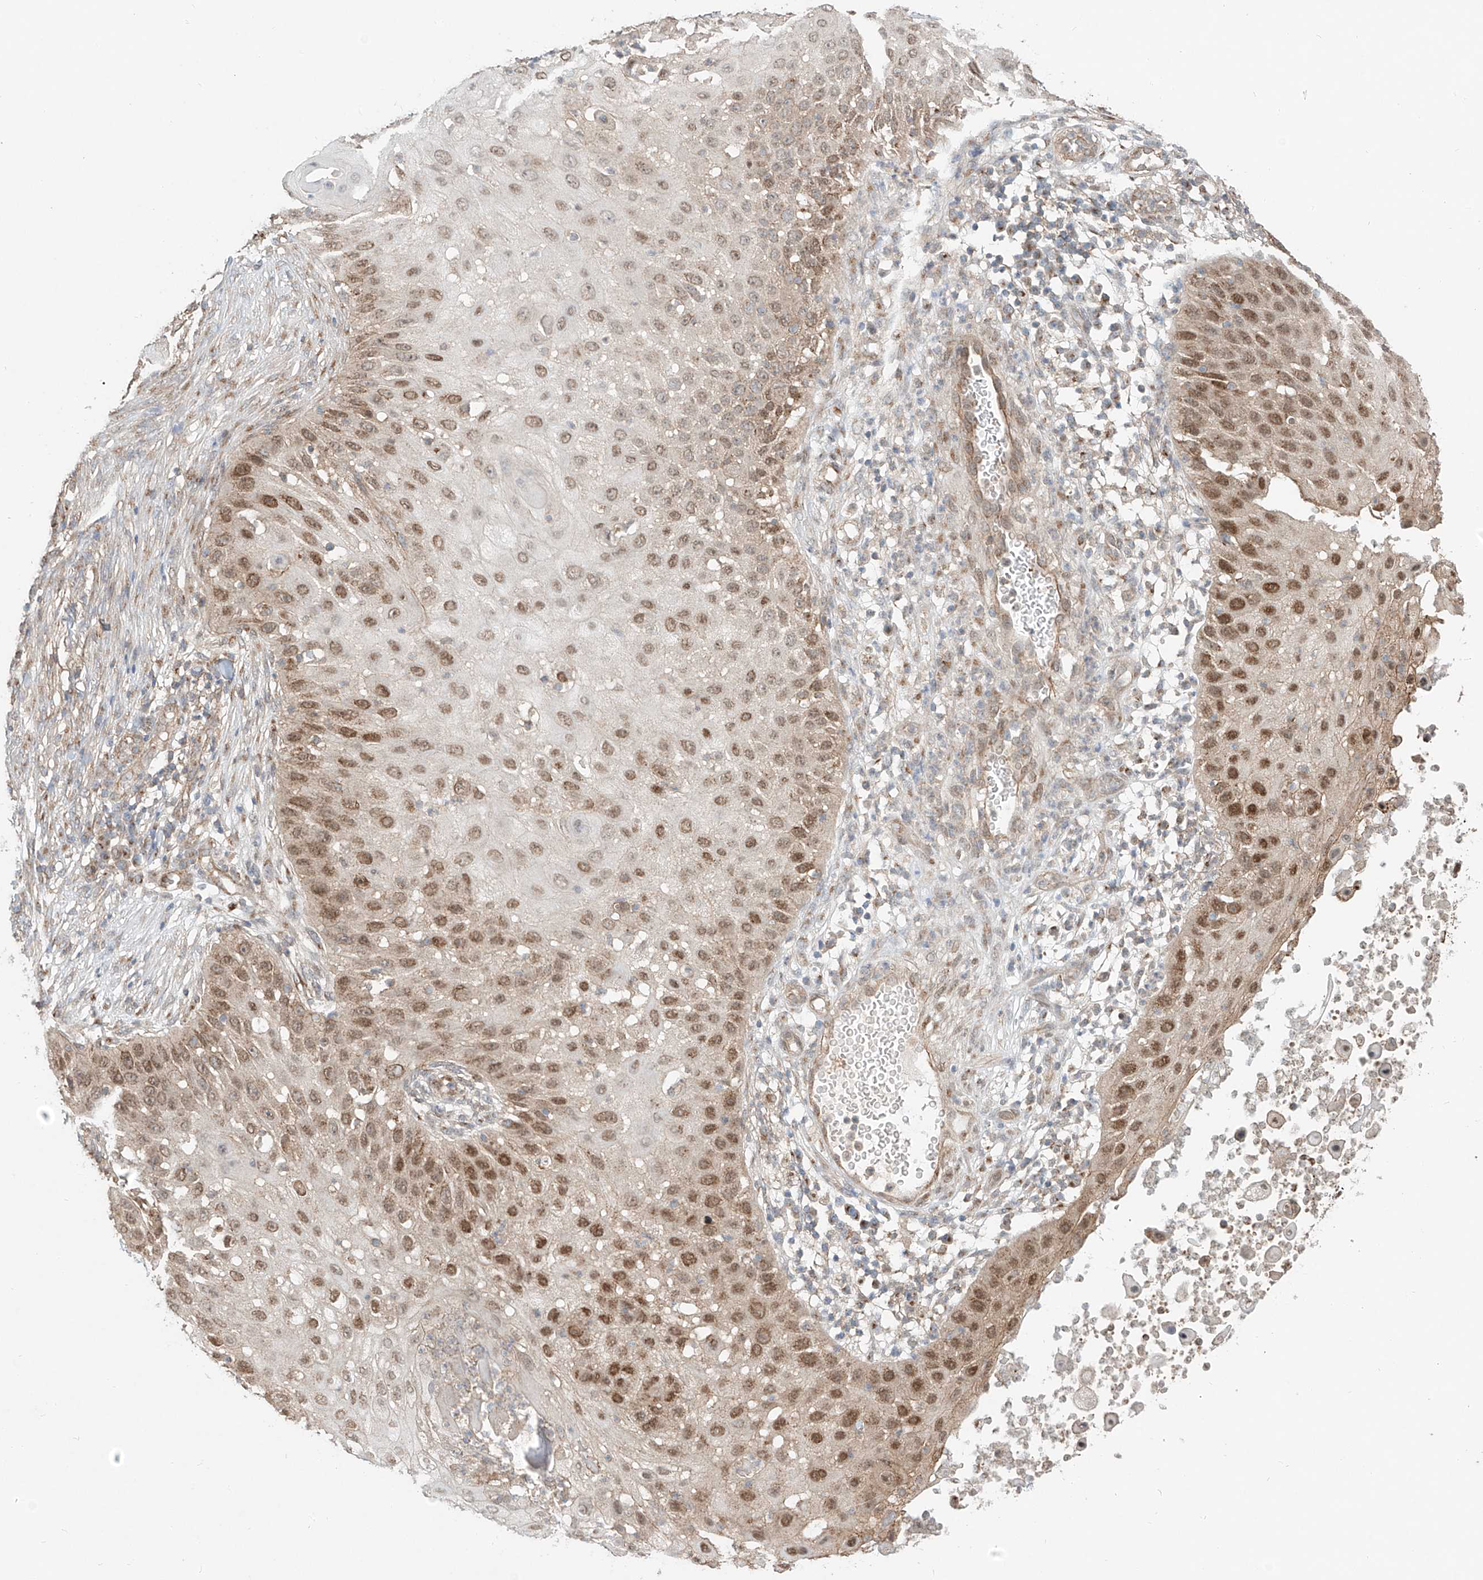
{"staining": {"intensity": "moderate", "quantity": ">75%", "location": "nuclear"}, "tissue": "skin cancer", "cell_type": "Tumor cells", "image_type": "cancer", "snomed": [{"axis": "morphology", "description": "Squamous cell carcinoma, NOS"}, {"axis": "topography", "description": "Skin"}], "caption": "Squamous cell carcinoma (skin) stained for a protein displays moderate nuclear positivity in tumor cells. The protein is stained brown, and the nuclei are stained in blue (DAB (3,3'-diaminobenzidine) IHC with brightfield microscopy, high magnification).", "gene": "CUX1", "patient": {"sex": "female", "age": 44}}